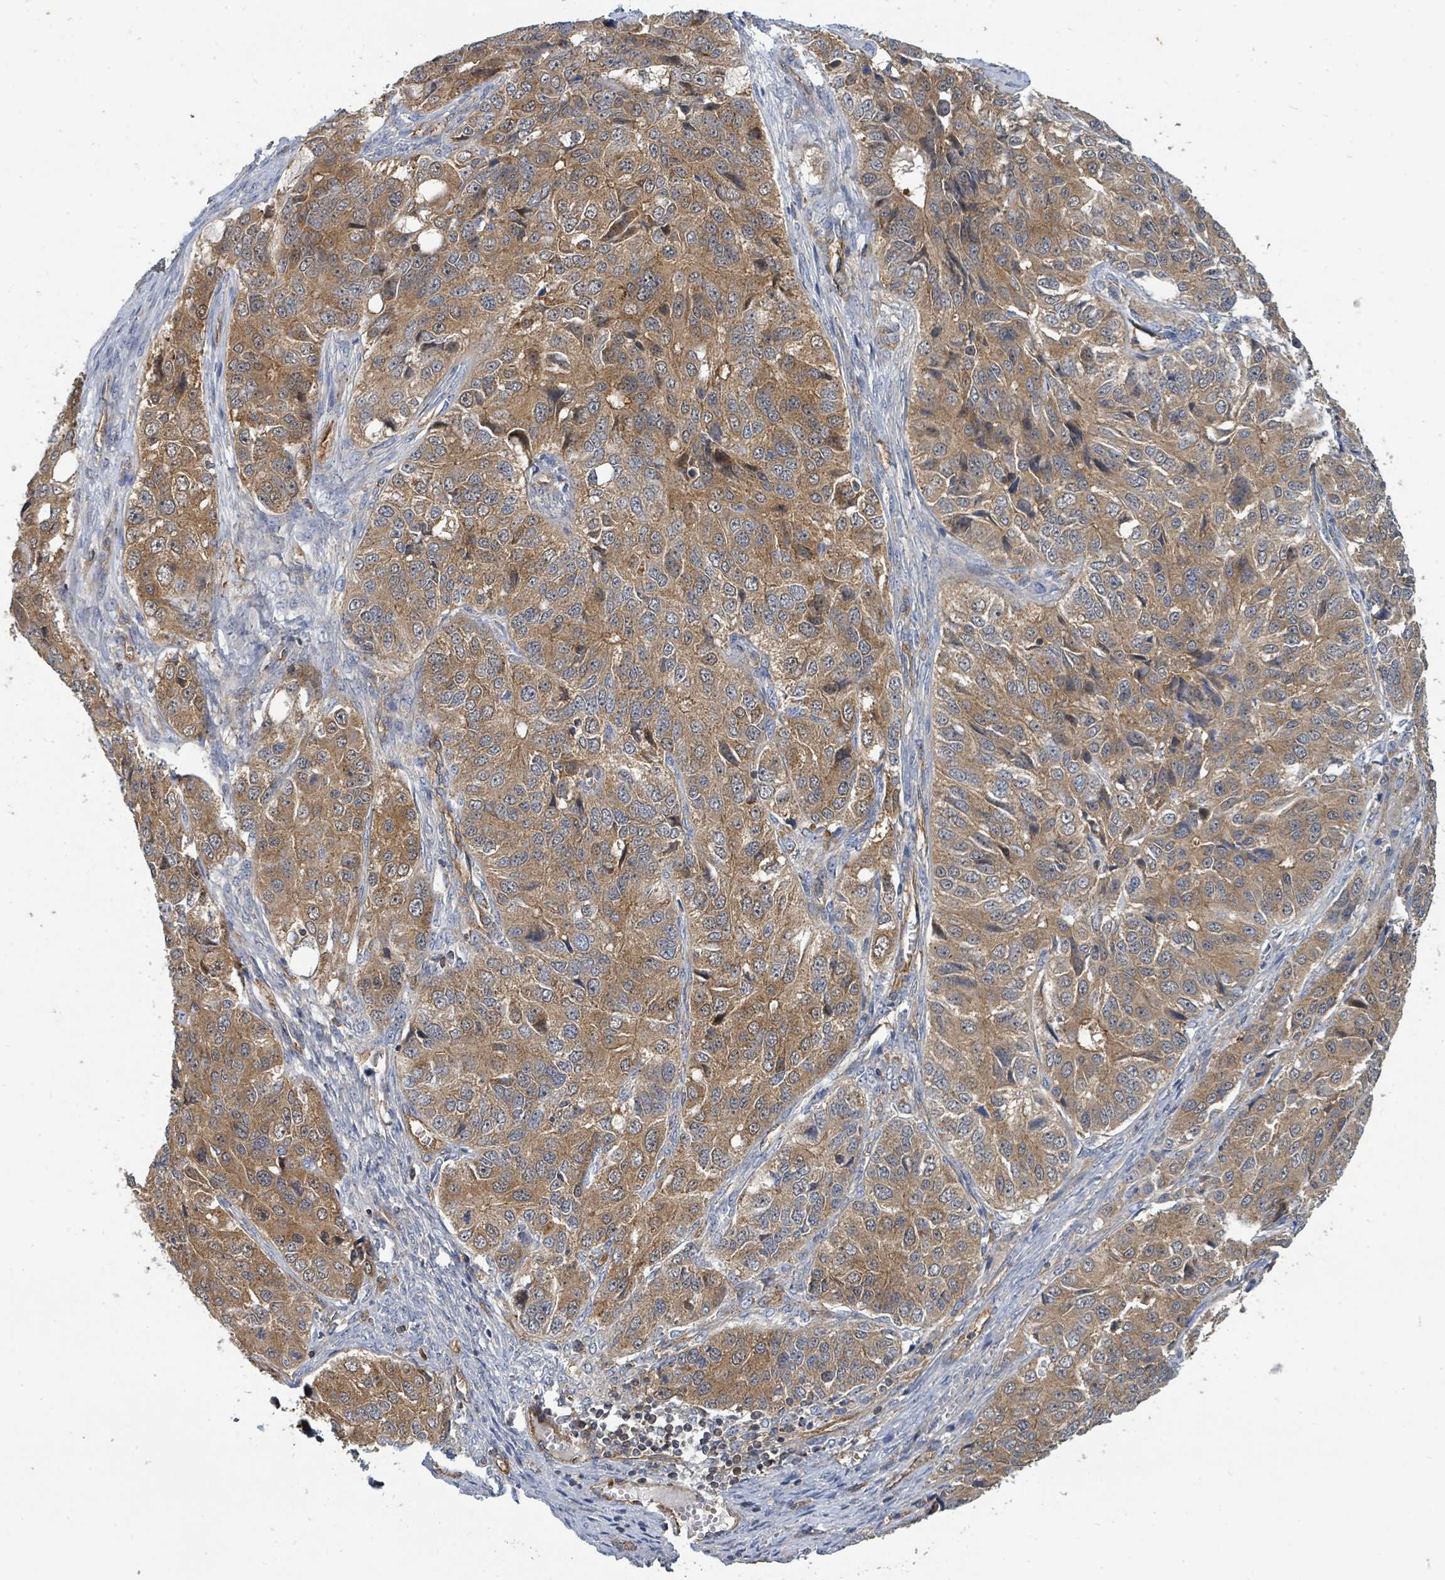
{"staining": {"intensity": "moderate", "quantity": ">75%", "location": "cytoplasmic/membranous"}, "tissue": "ovarian cancer", "cell_type": "Tumor cells", "image_type": "cancer", "snomed": [{"axis": "morphology", "description": "Carcinoma, endometroid"}, {"axis": "topography", "description": "Ovary"}], "caption": "Human ovarian cancer stained with a protein marker demonstrates moderate staining in tumor cells.", "gene": "BOLA2B", "patient": {"sex": "female", "age": 51}}